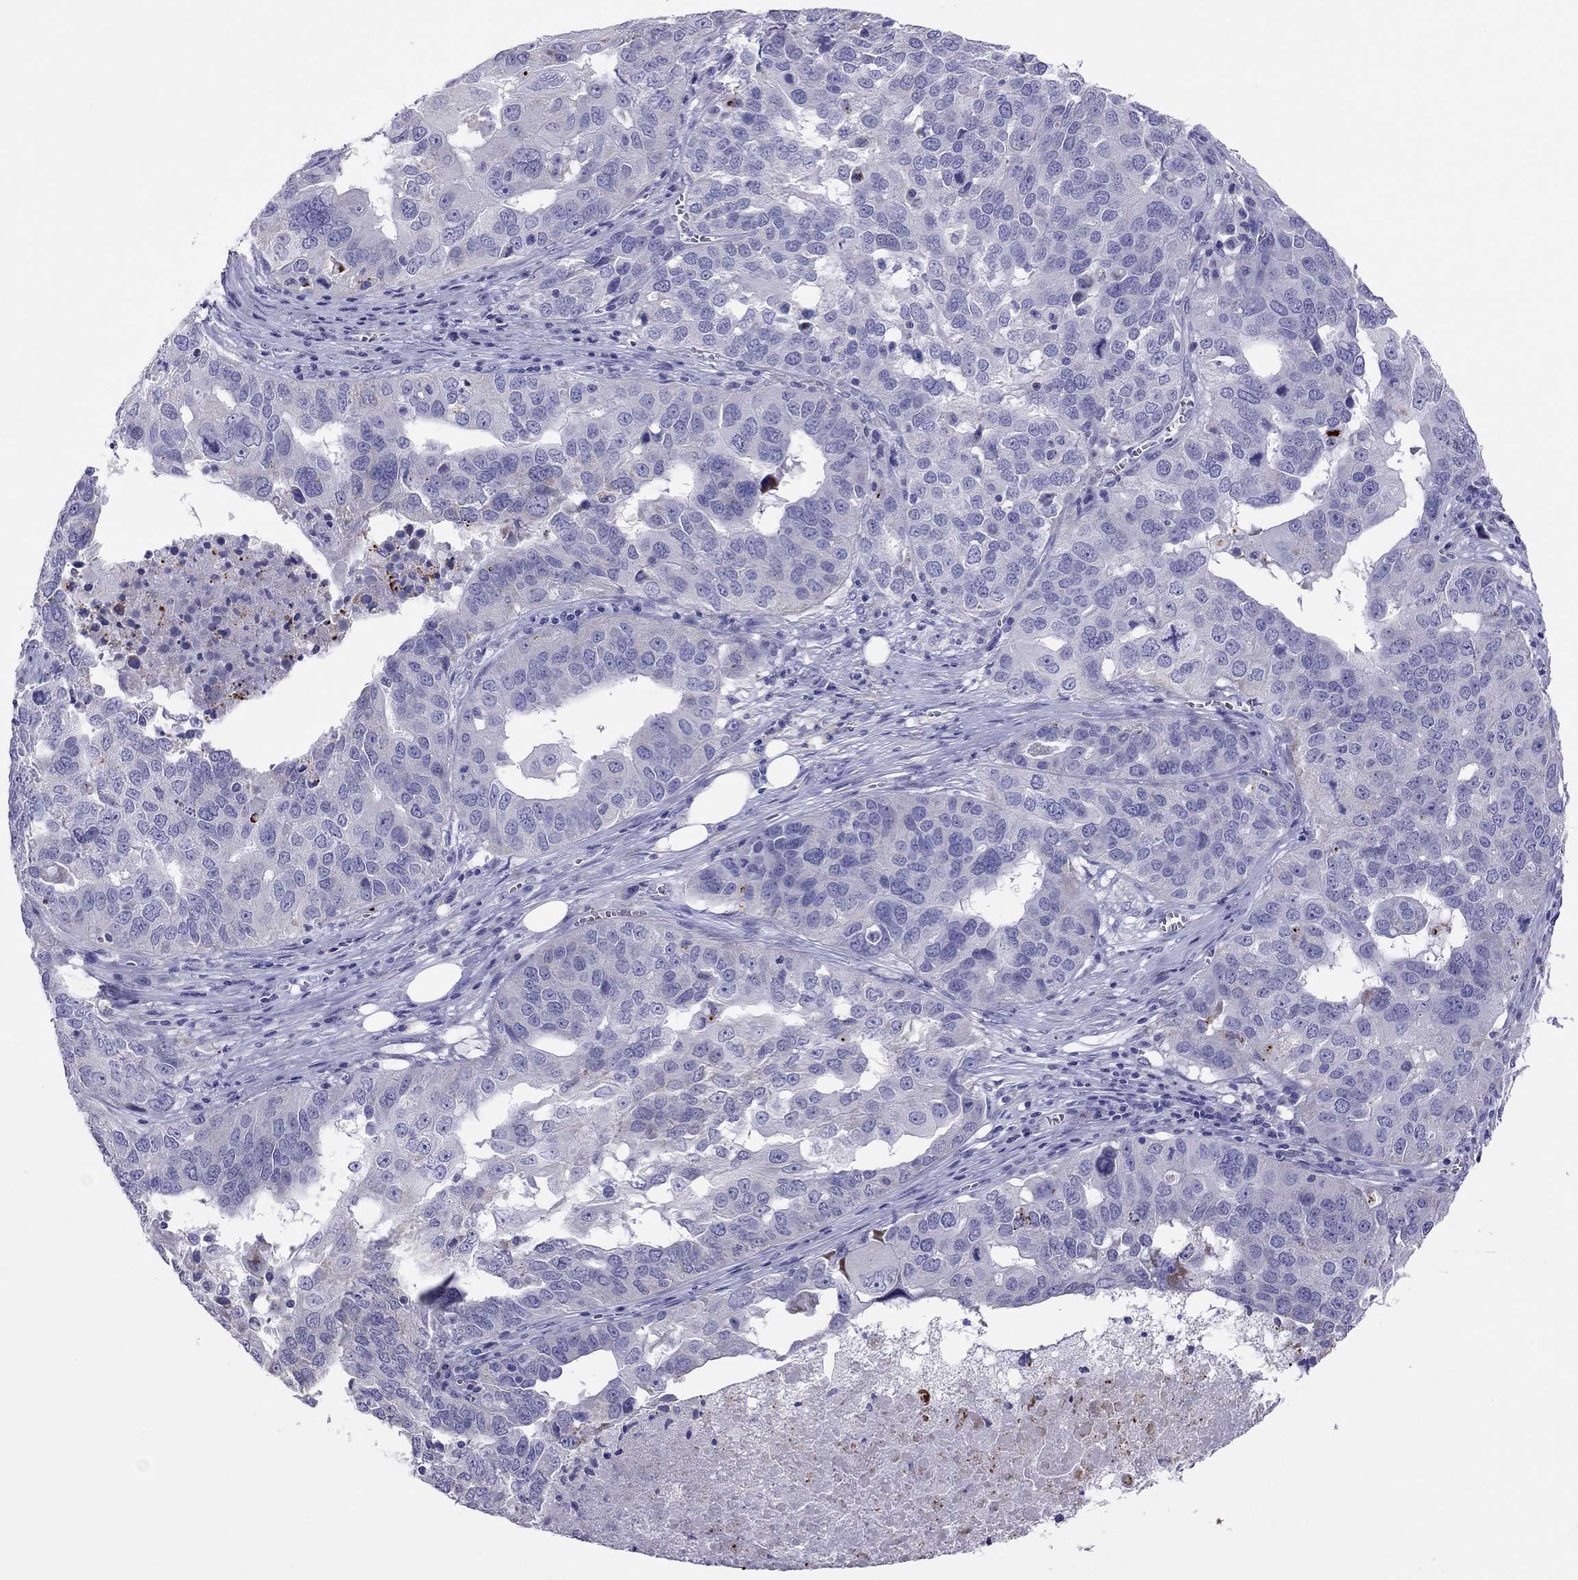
{"staining": {"intensity": "negative", "quantity": "none", "location": "none"}, "tissue": "ovarian cancer", "cell_type": "Tumor cells", "image_type": "cancer", "snomed": [{"axis": "morphology", "description": "Carcinoma, endometroid"}, {"axis": "topography", "description": "Soft tissue"}, {"axis": "topography", "description": "Ovary"}], "caption": "DAB immunohistochemical staining of ovarian endometroid carcinoma demonstrates no significant positivity in tumor cells.", "gene": "COL9A1", "patient": {"sex": "female", "age": 52}}